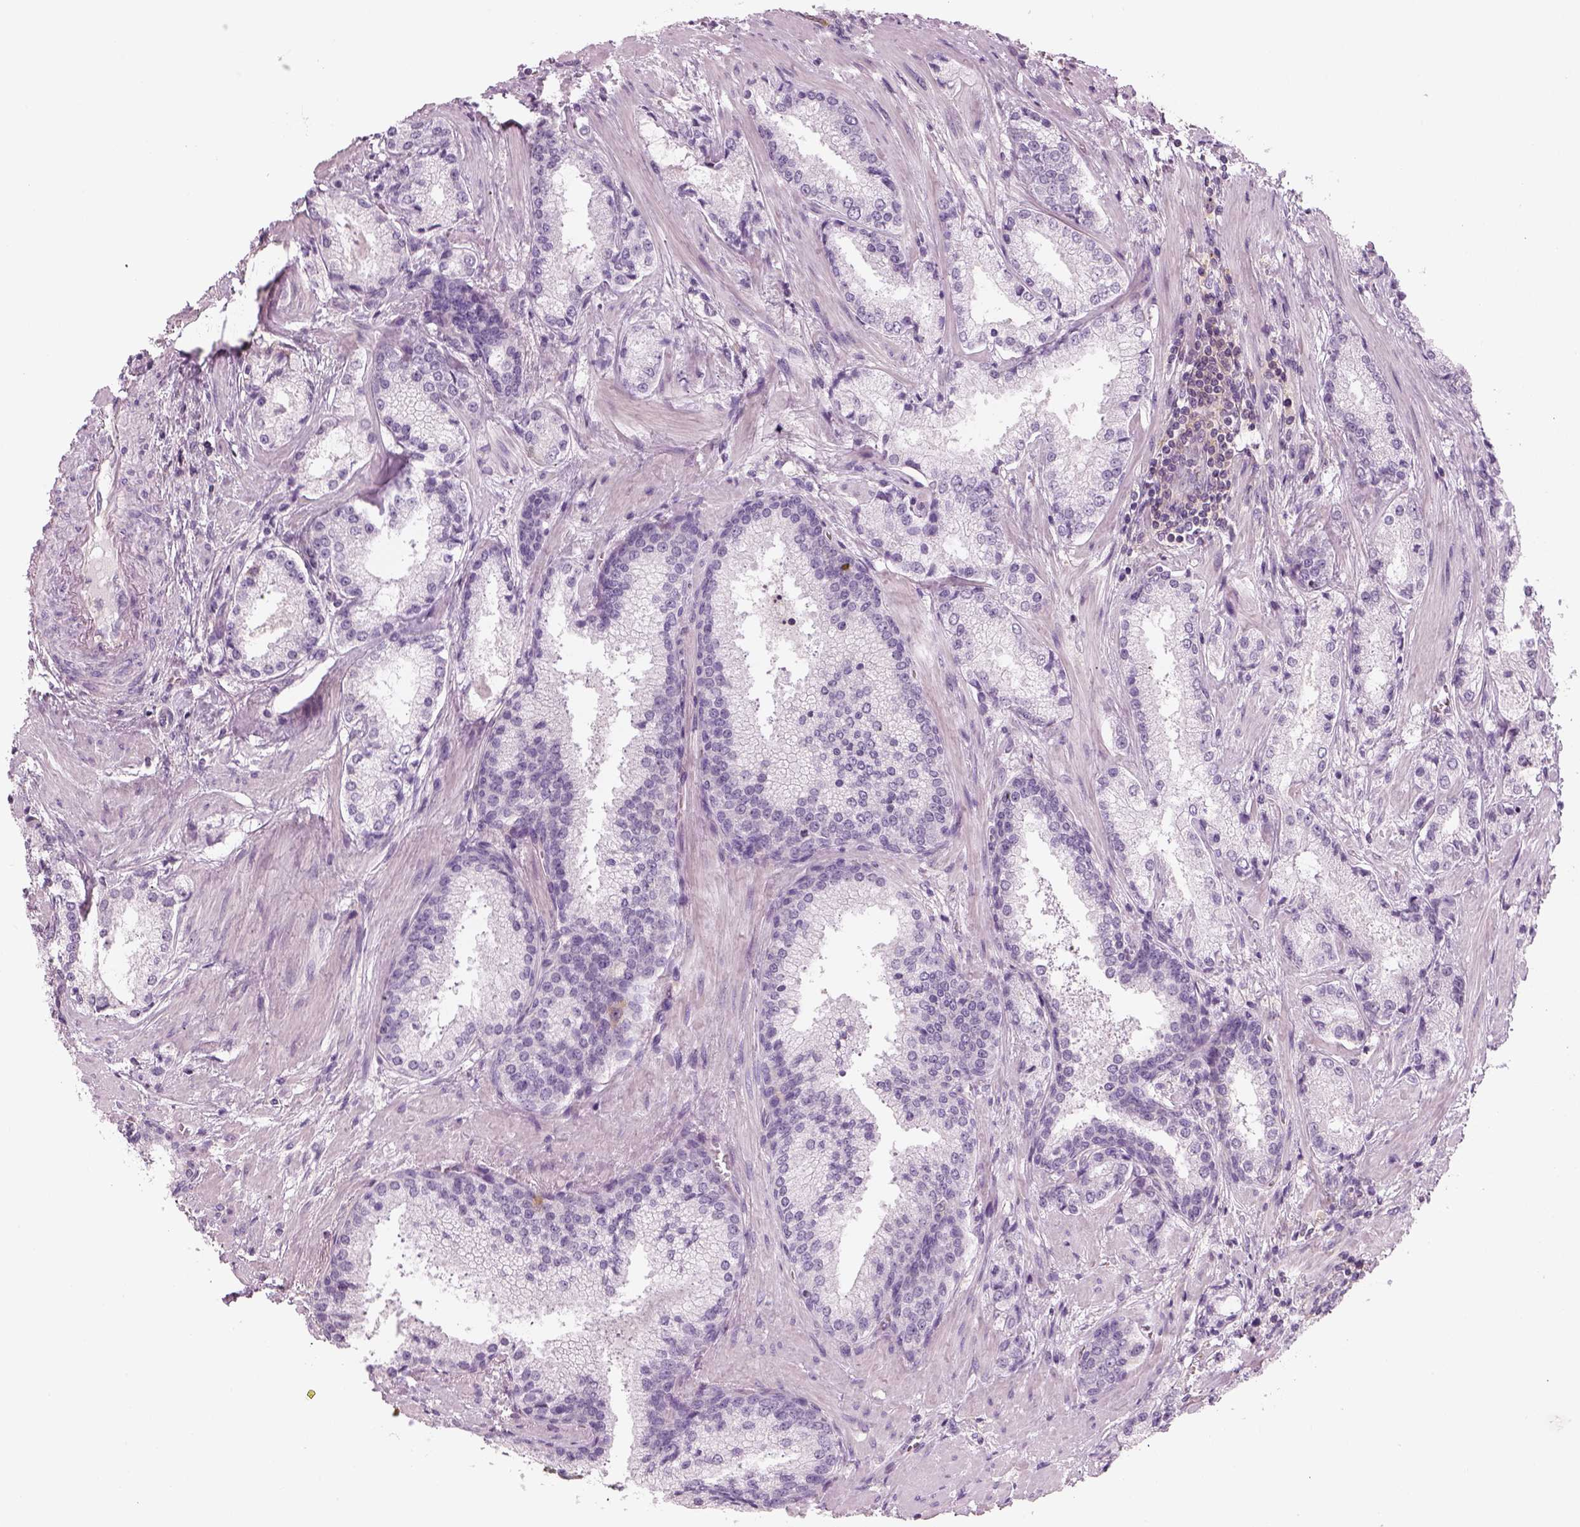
{"staining": {"intensity": "negative", "quantity": "none", "location": "none"}, "tissue": "prostate cancer", "cell_type": "Tumor cells", "image_type": "cancer", "snomed": [{"axis": "morphology", "description": "Adenocarcinoma, Low grade"}, {"axis": "topography", "description": "Prostate"}], "caption": "Prostate cancer (low-grade adenocarcinoma) was stained to show a protein in brown. There is no significant expression in tumor cells.", "gene": "SLC1A7", "patient": {"sex": "male", "age": 56}}